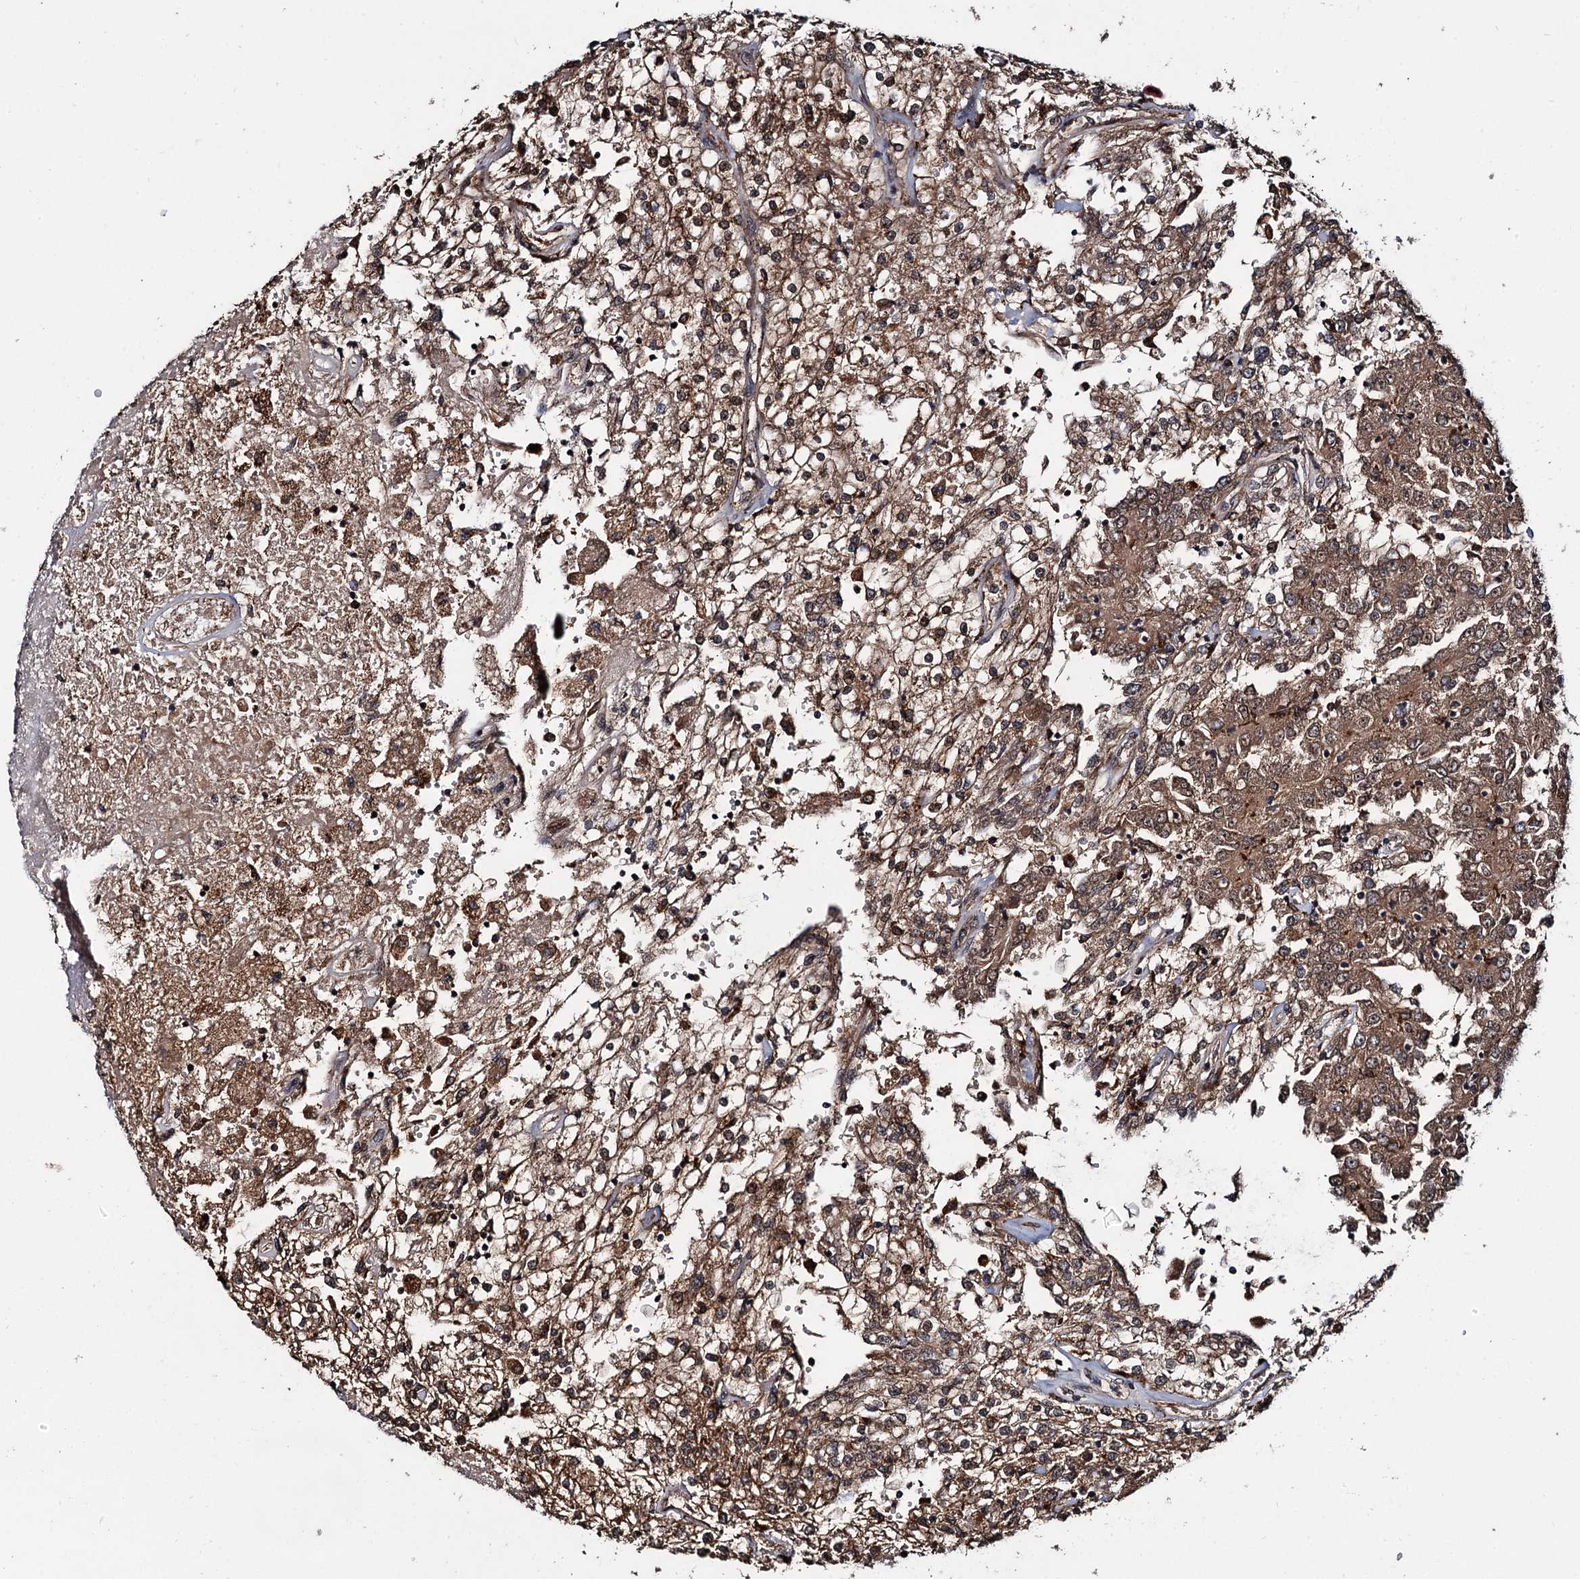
{"staining": {"intensity": "moderate", "quantity": ">75%", "location": "cytoplasmic/membranous"}, "tissue": "renal cancer", "cell_type": "Tumor cells", "image_type": "cancer", "snomed": [{"axis": "morphology", "description": "Adenocarcinoma, NOS"}, {"axis": "topography", "description": "Kidney"}], "caption": "DAB immunohistochemical staining of human adenocarcinoma (renal) shows moderate cytoplasmic/membranous protein positivity in about >75% of tumor cells.", "gene": "CEP192", "patient": {"sex": "female", "age": 52}}